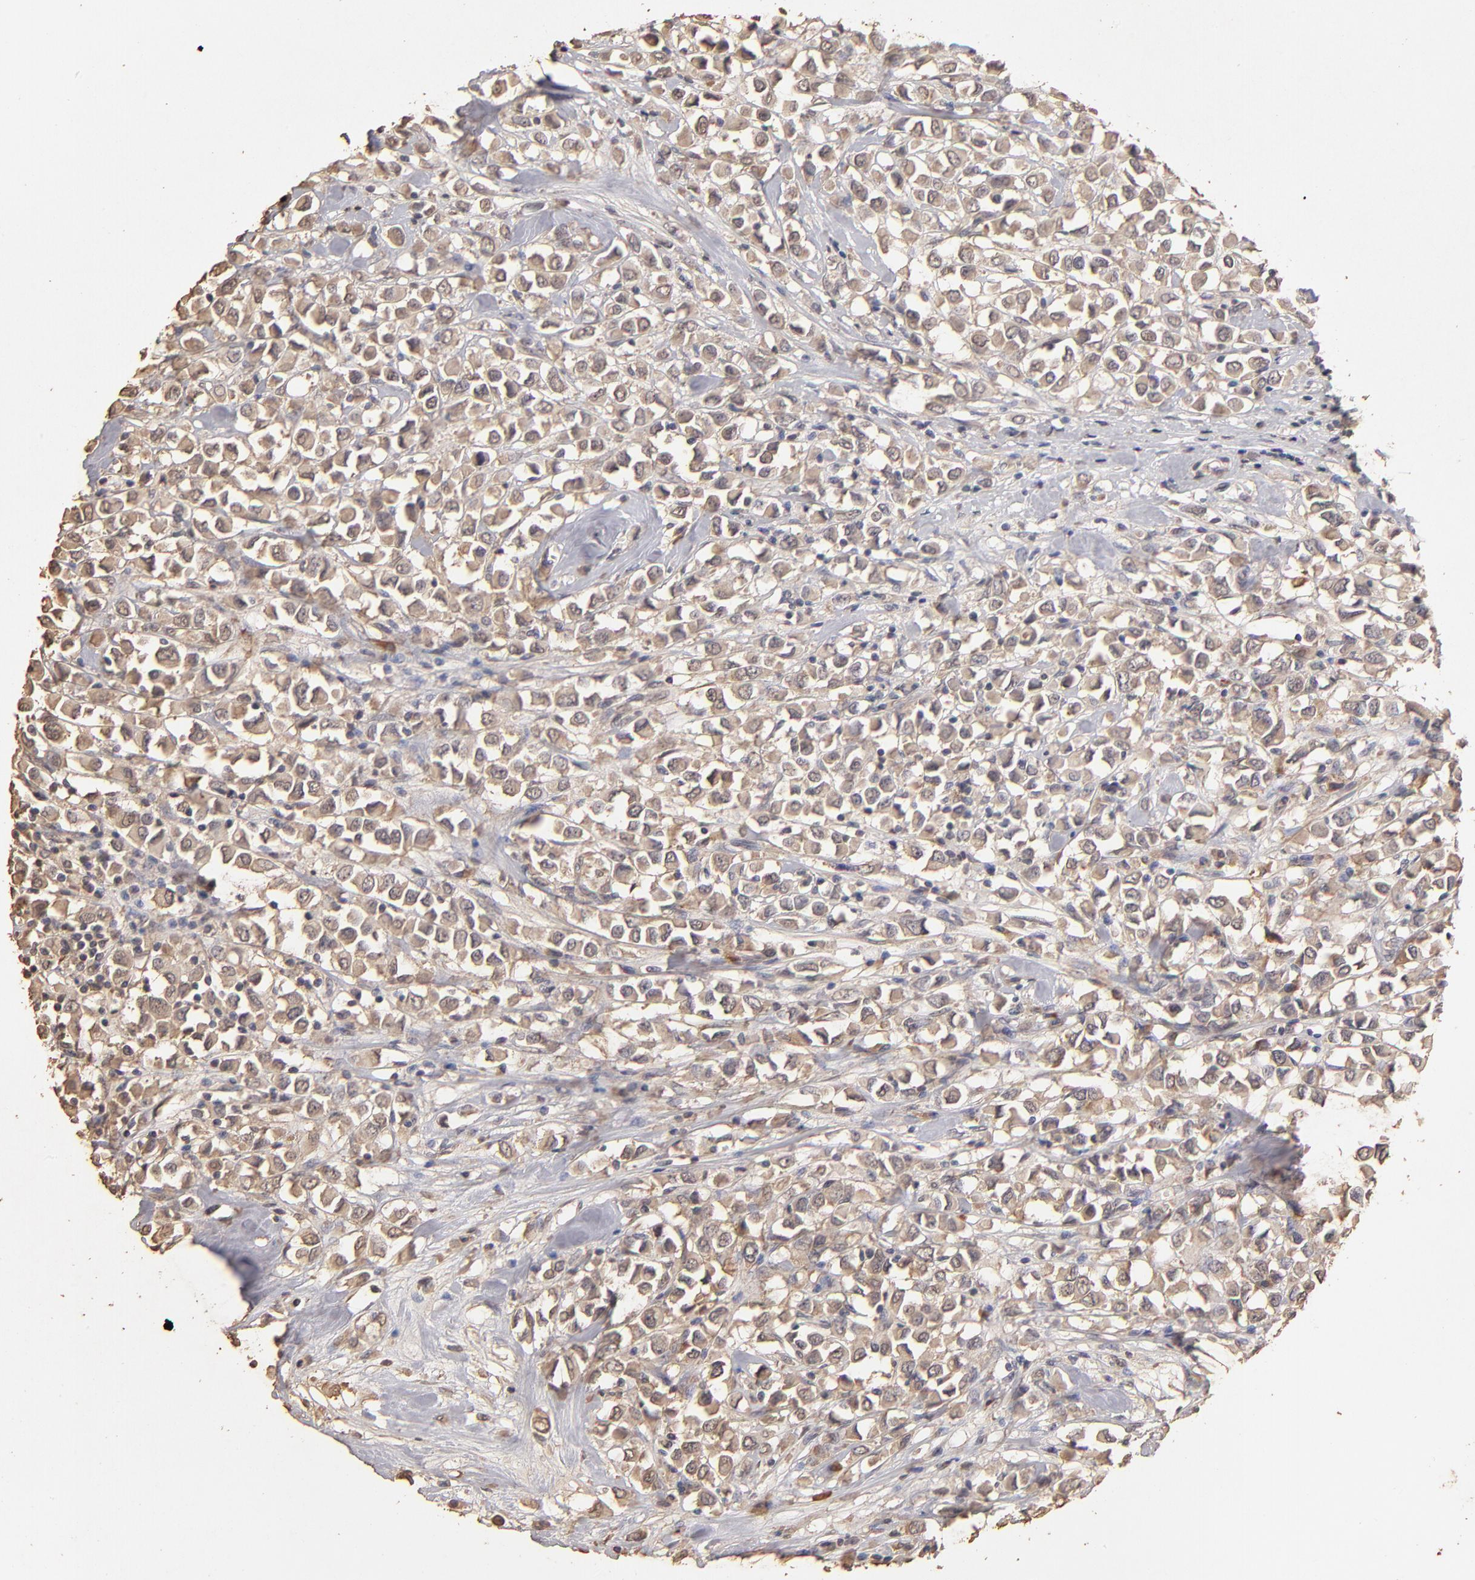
{"staining": {"intensity": "moderate", "quantity": ">75%", "location": "cytoplasmic/membranous"}, "tissue": "breast cancer", "cell_type": "Tumor cells", "image_type": "cancer", "snomed": [{"axis": "morphology", "description": "Duct carcinoma"}, {"axis": "topography", "description": "Breast"}], "caption": "Tumor cells display medium levels of moderate cytoplasmic/membranous staining in approximately >75% of cells in breast cancer.", "gene": "OPHN1", "patient": {"sex": "female", "age": 61}}